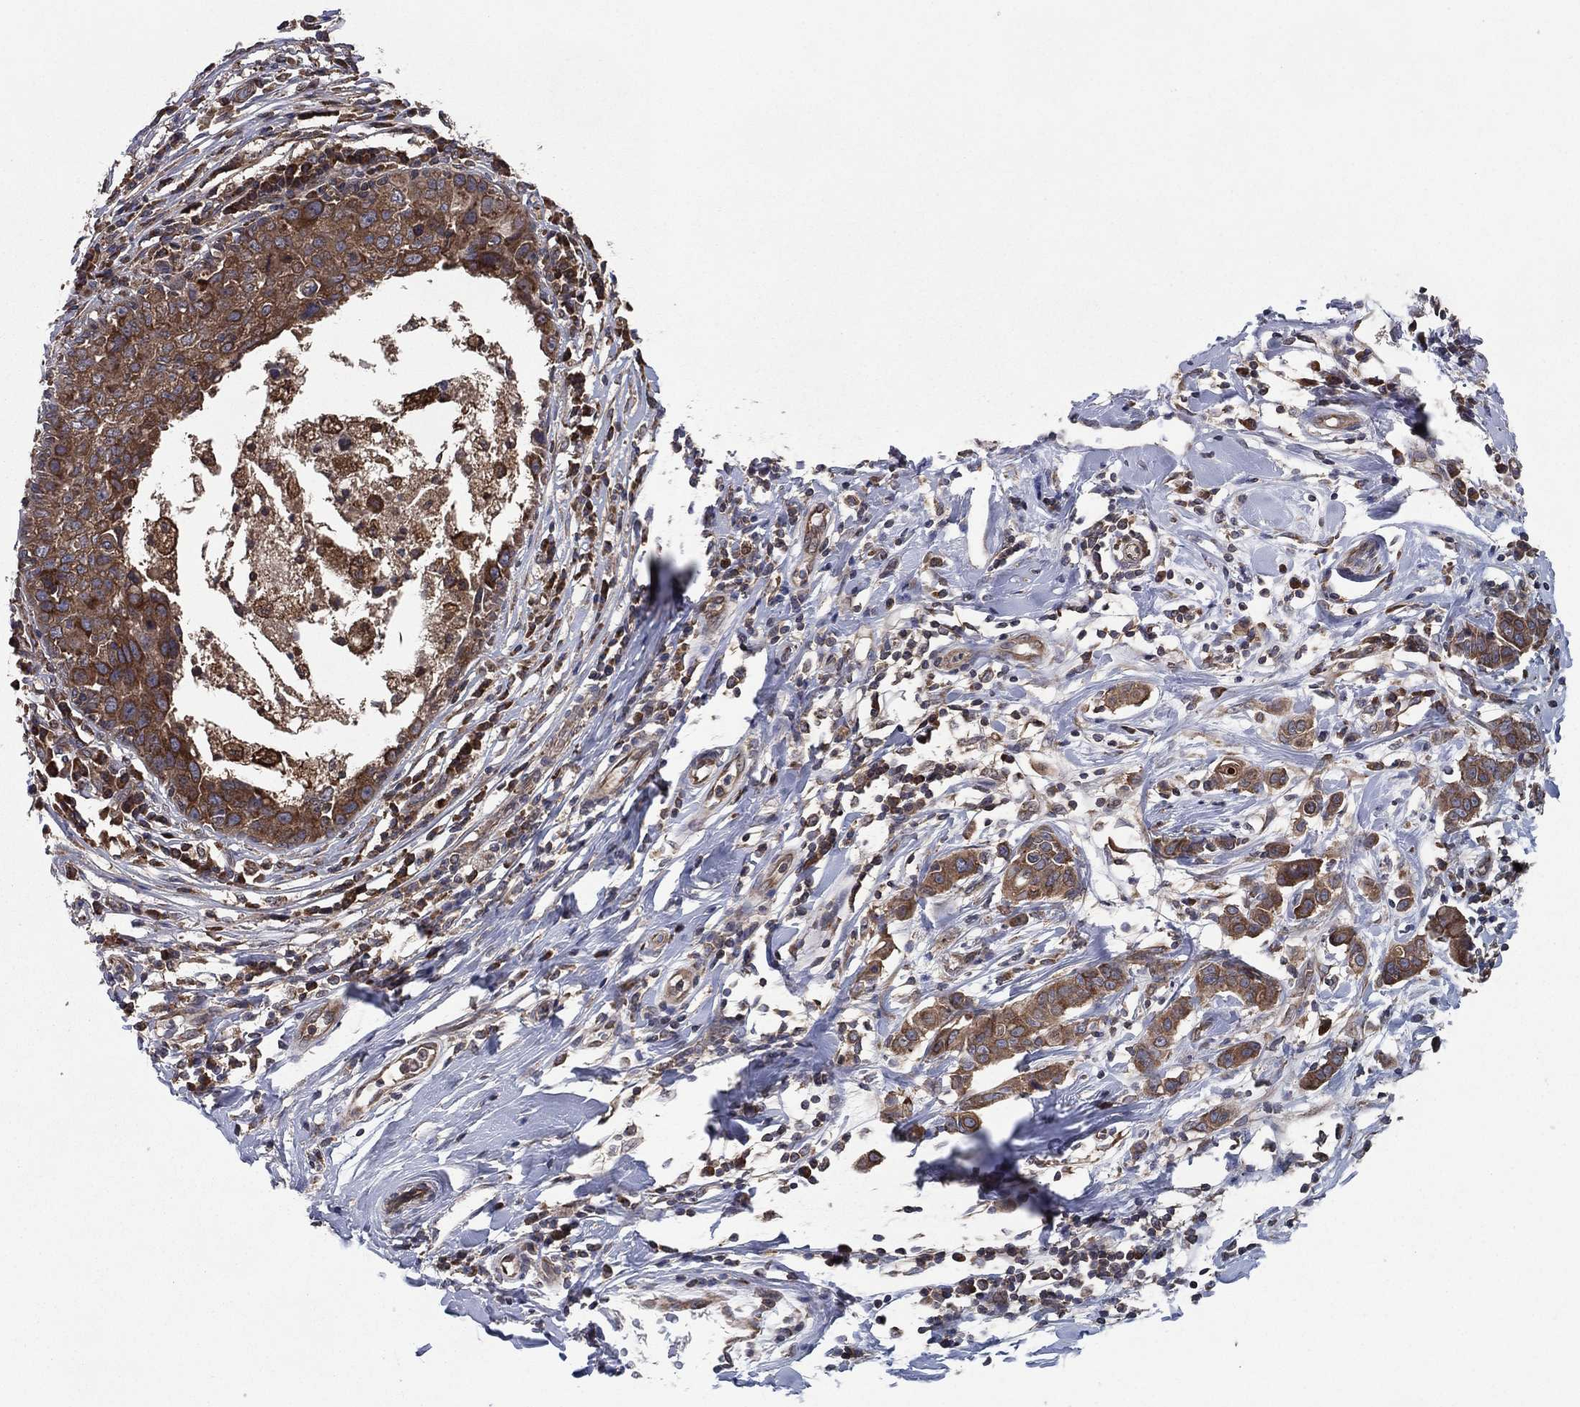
{"staining": {"intensity": "moderate", "quantity": ">75%", "location": "cytoplasmic/membranous"}, "tissue": "breast cancer", "cell_type": "Tumor cells", "image_type": "cancer", "snomed": [{"axis": "morphology", "description": "Duct carcinoma"}, {"axis": "topography", "description": "Breast"}], "caption": "This is a micrograph of immunohistochemistry staining of breast infiltrating ductal carcinoma, which shows moderate positivity in the cytoplasmic/membranous of tumor cells.", "gene": "C2orf76", "patient": {"sex": "female", "age": 27}}